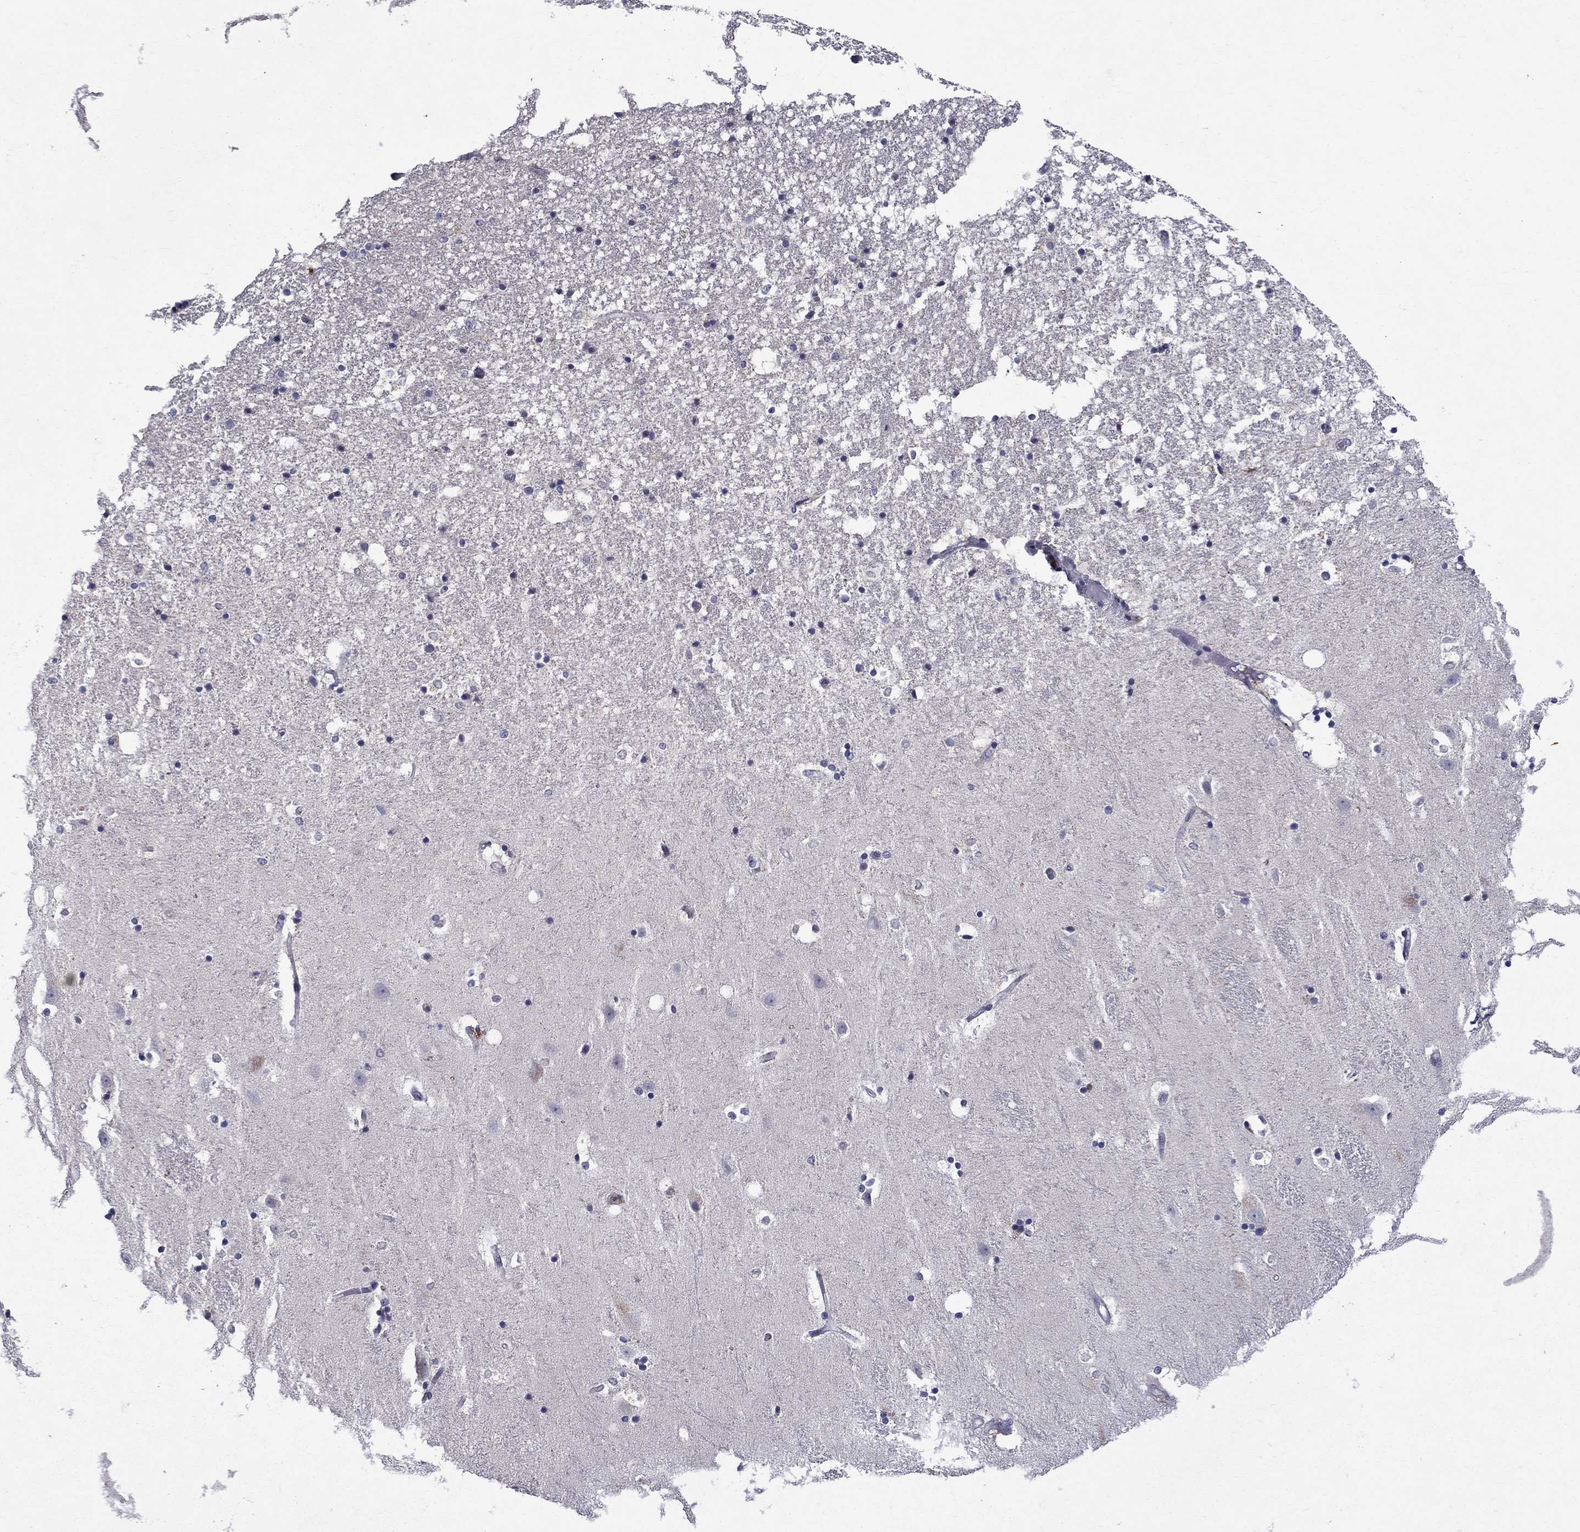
{"staining": {"intensity": "negative", "quantity": "none", "location": "none"}, "tissue": "hippocampus", "cell_type": "Glial cells", "image_type": "normal", "snomed": [{"axis": "morphology", "description": "Normal tissue, NOS"}, {"axis": "topography", "description": "Hippocampus"}], "caption": "DAB (3,3'-diaminobenzidine) immunohistochemical staining of unremarkable human hippocampus displays no significant staining in glial cells. (DAB immunohistochemistry visualized using brightfield microscopy, high magnification).", "gene": "STAB2", "patient": {"sex": "male", "age": 49}}